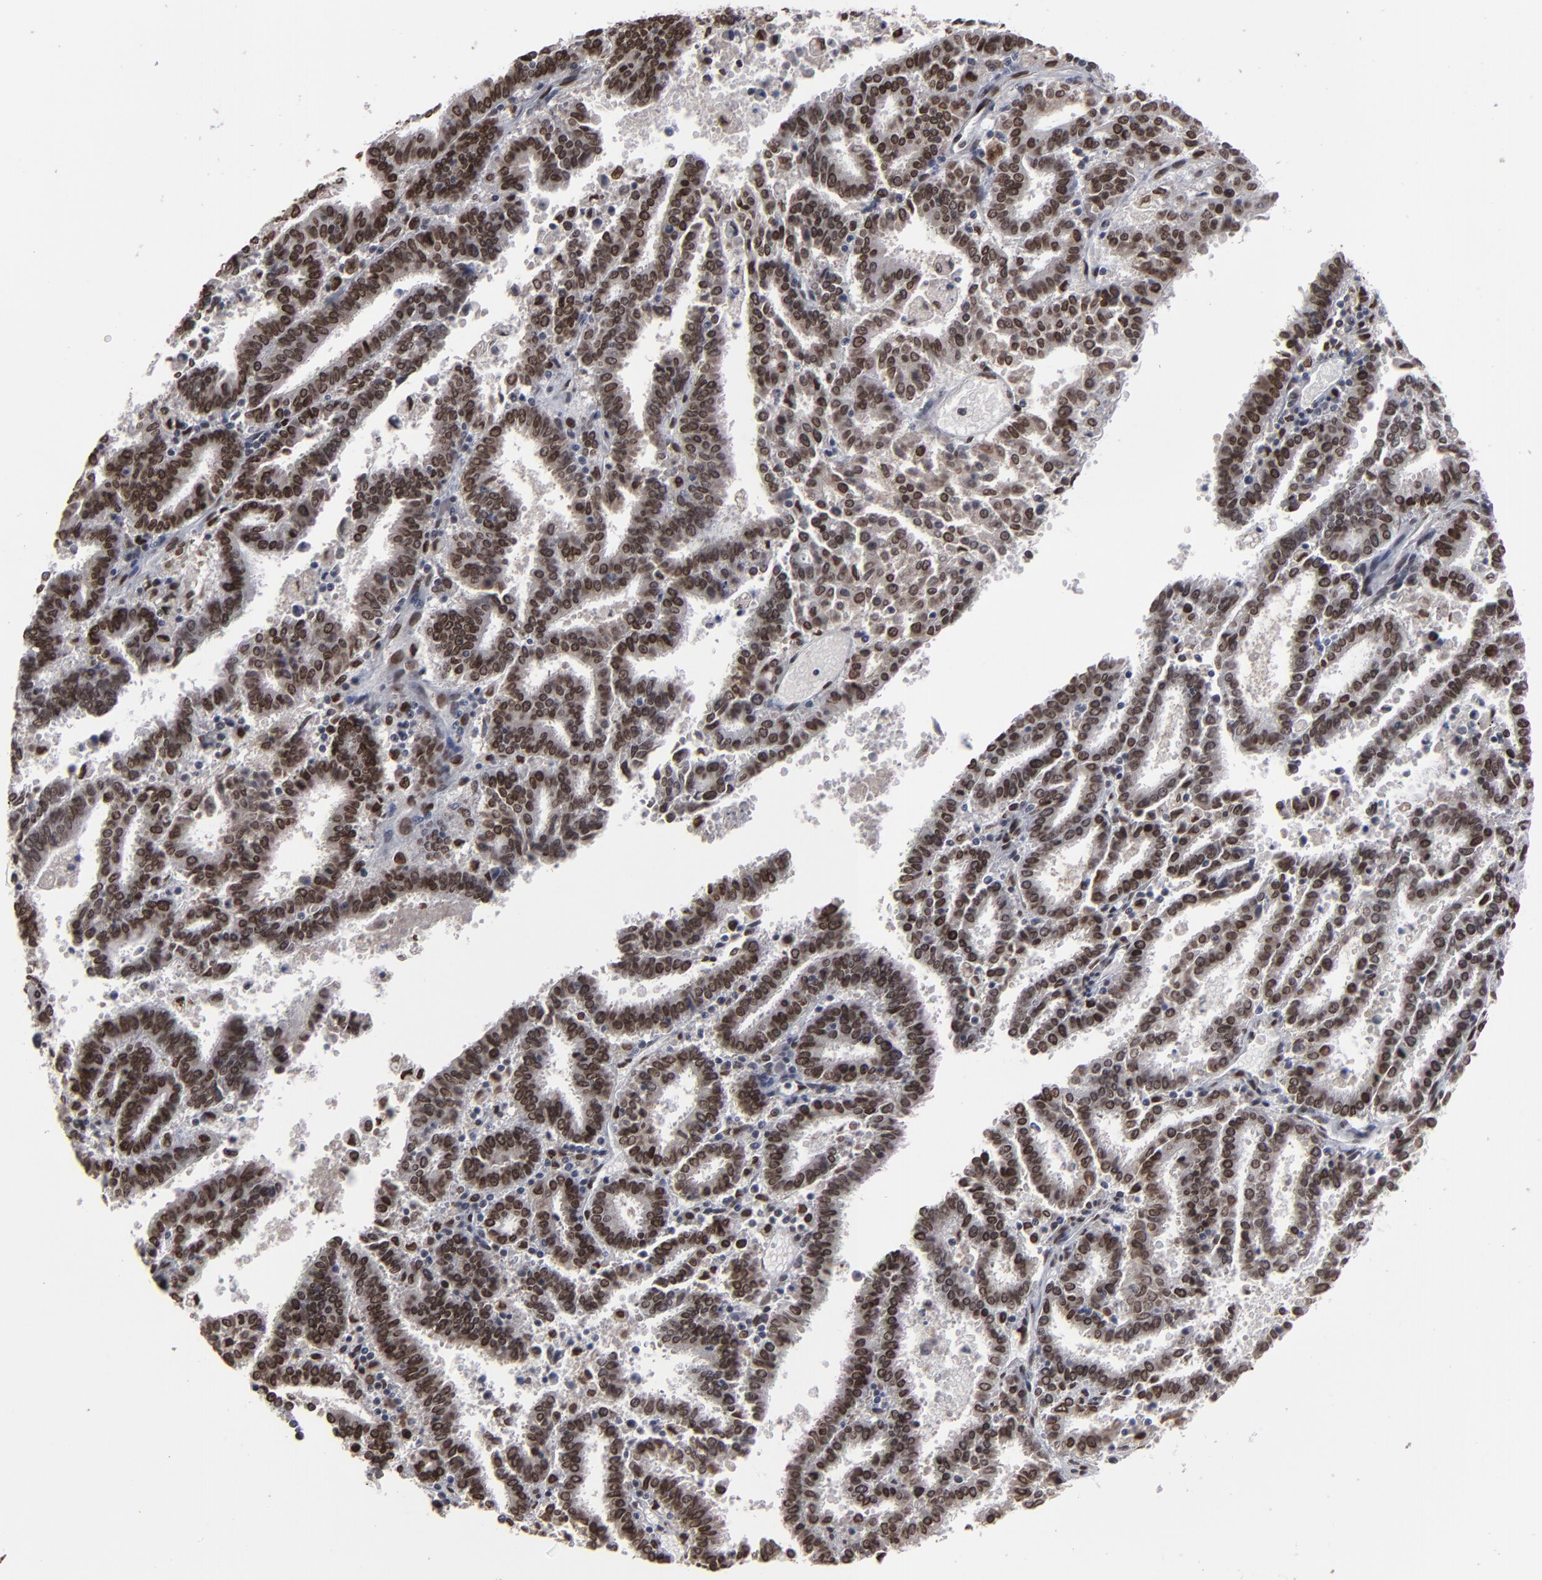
{"staining": {"intensity": "strong", "quantity": ">75%", "location": "nuclear"}, "tissue": "endometrial cancer", "cell_type": "Tumor cells", "image_type": "cancer", "snomed": [{"axis": "morphology", "description": "Adenocarcinoma, NOS"}, {"axis": "topography", "description": "Uterus"}], "caption": "Endometrial cancer was stained to show a protein in brown. There is high levels of strong nuclear positivity in about >75% of tumor cells. Using DAB (3,3'-diaminobenzidine) (brown) and hematoxylin (blue) stains, captured at high magnification using brightfield microscopy.", "gene": "BAZ1A", "patient": {"sex": "female", "age": 83}}